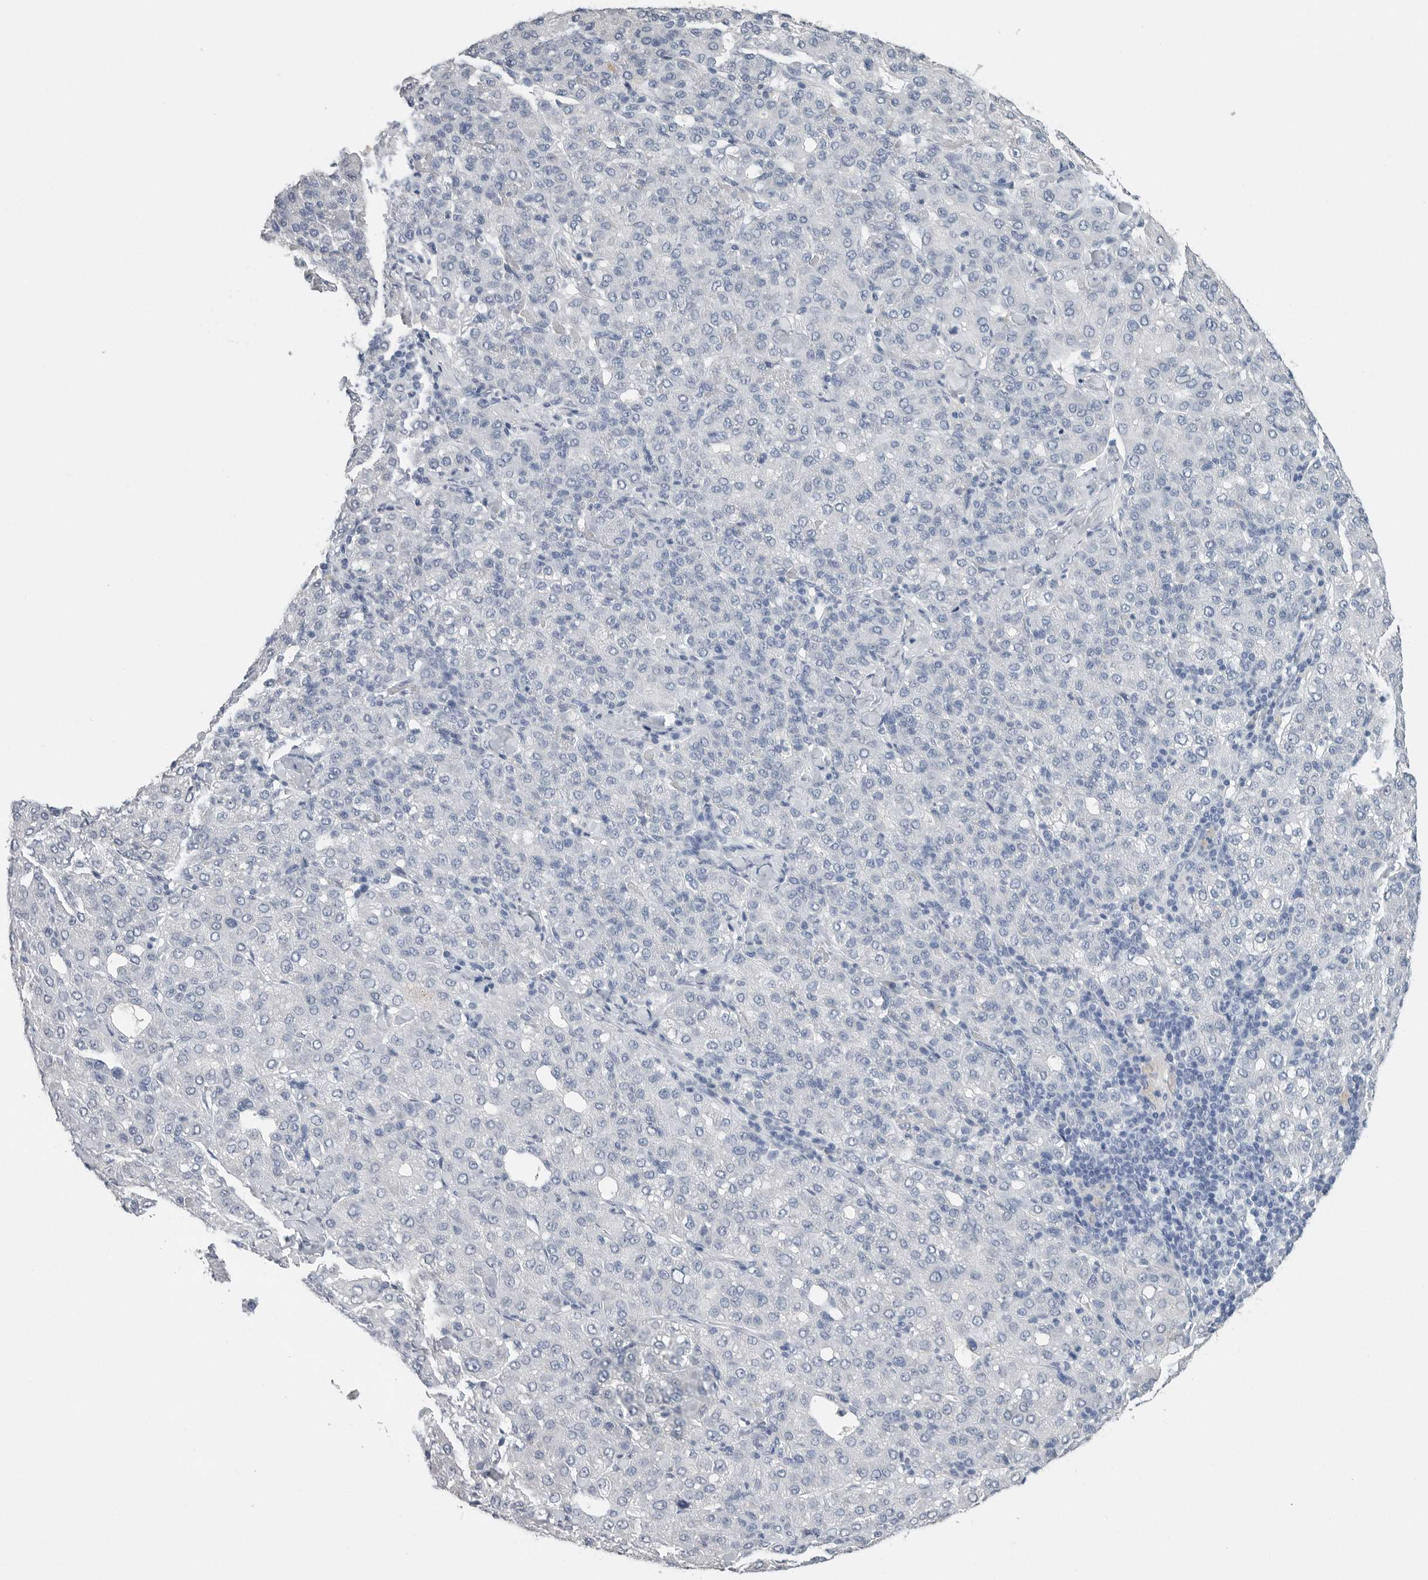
{"staining": {"intensity": "negative", "quantity": "none", "location": "none"}, "tissue": "liver cancer", "cell_type": "Tumor cells", "image_type": "cancer", "snomed": [{"axis": "morphology", "description": "Carcinoma, Hepatocellular, NOS"}, {"axis": "topography", "description": "Liver"}], "caption": "The IHC histopathology image has no significant staining in tumor cells of liver cancer (hepatocellular carcinoma) tissue.", "gene": "FABP6", "patient": {"sex": "male", "age": 65}}